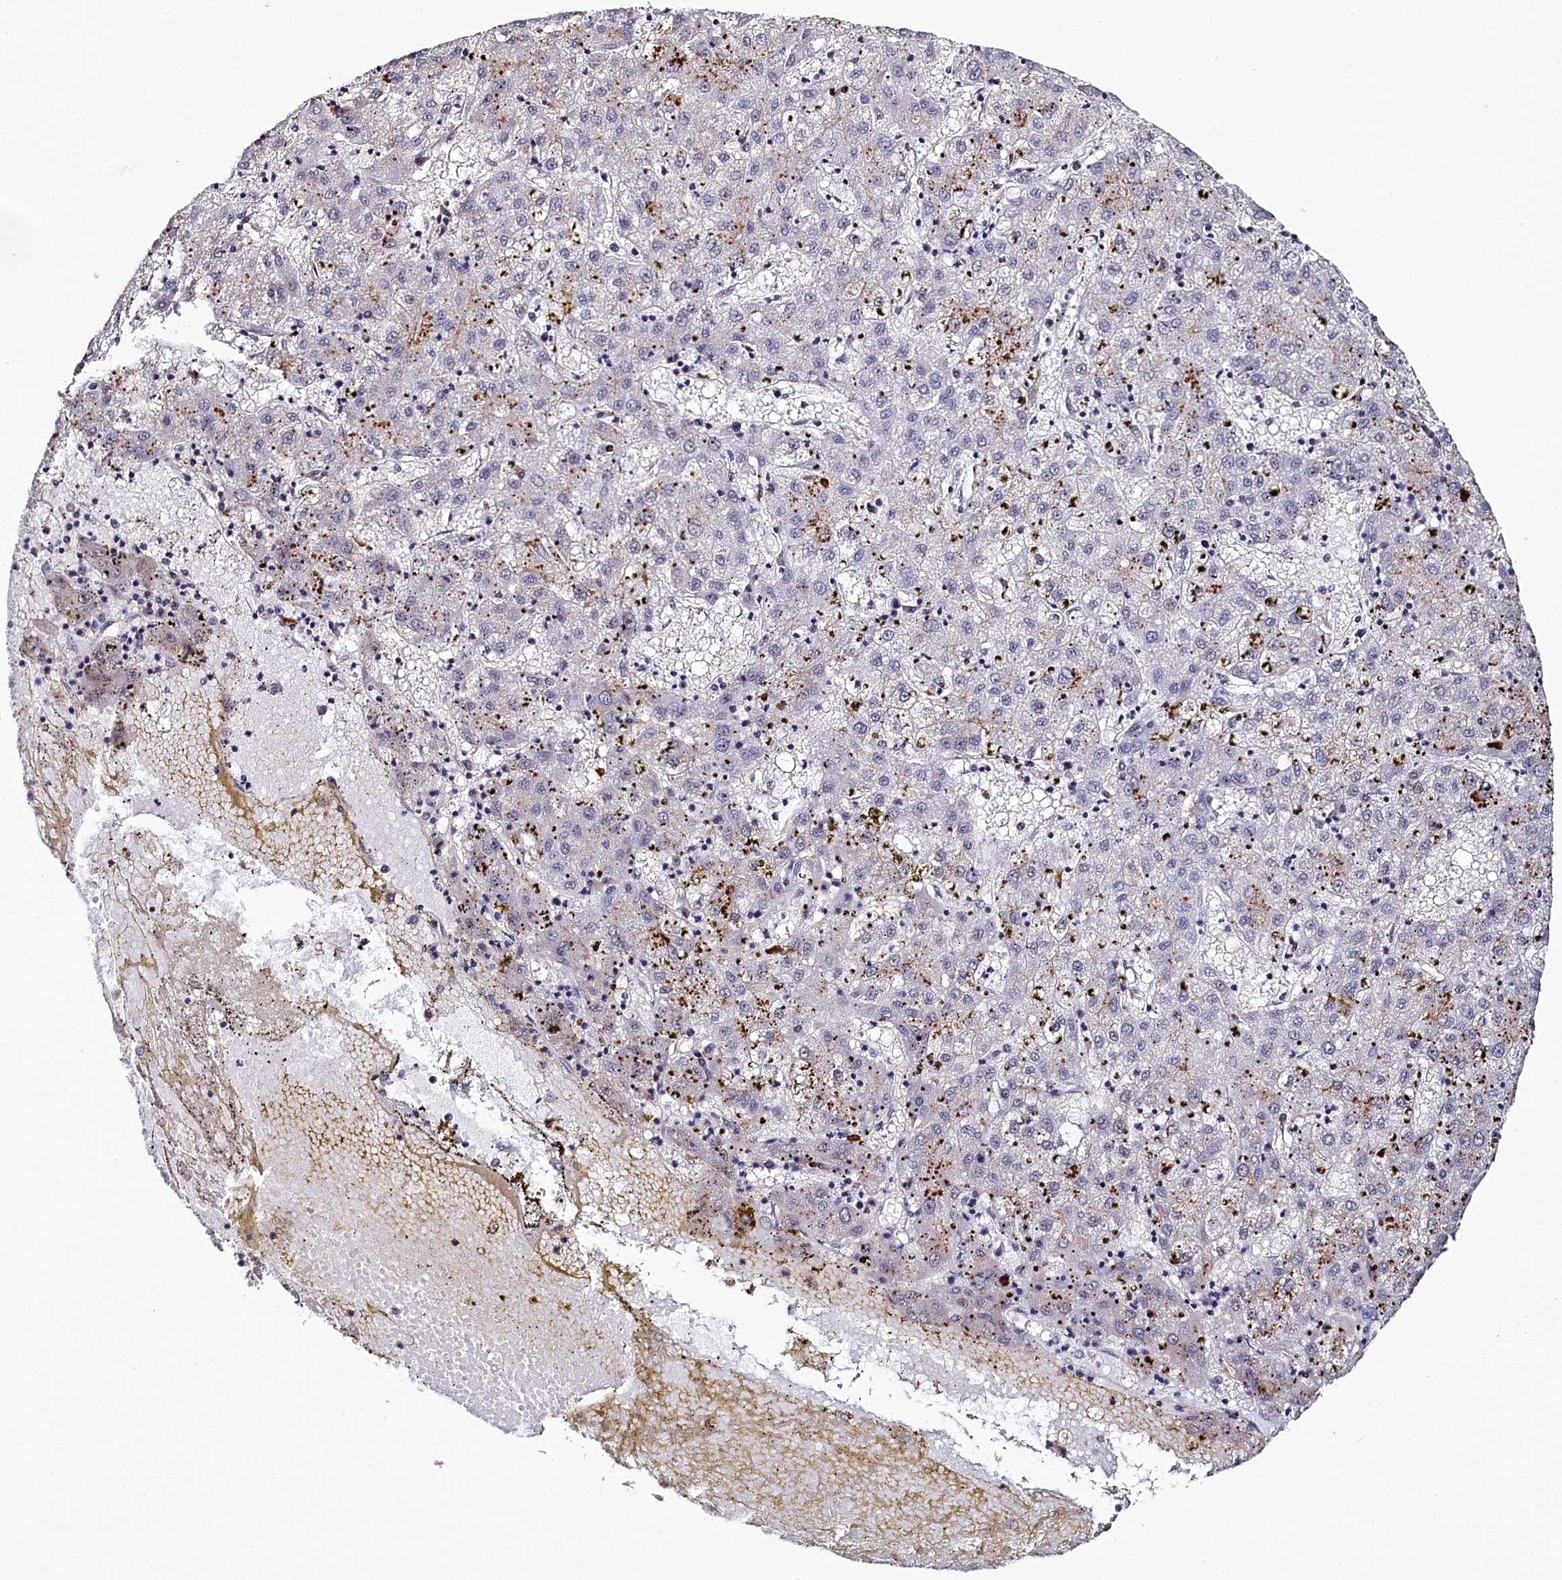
{"staining": {"intensity": "negative", "quantity": "none", "location": "none"}, "tissue": "liver cancer", "cell_type": "Tumor cells", "image_type": "cancer", "snomed": [{"axis": "morphology", "description": "Carcinoma, Hepatocellular, NOS"}, {"axis": "topography", "description": "Liver"}], "caption": "Tumor cells are negative for protein expression in human hepatocellular carcinoma (liver). The staining was performed using DAB to visualize the protein expression in brown, while the nuclei were stained in blue with hematoxylin (Magnification: 20x).", "gene": "INTS14", "patient": {"sex": "male", "age": 72}}